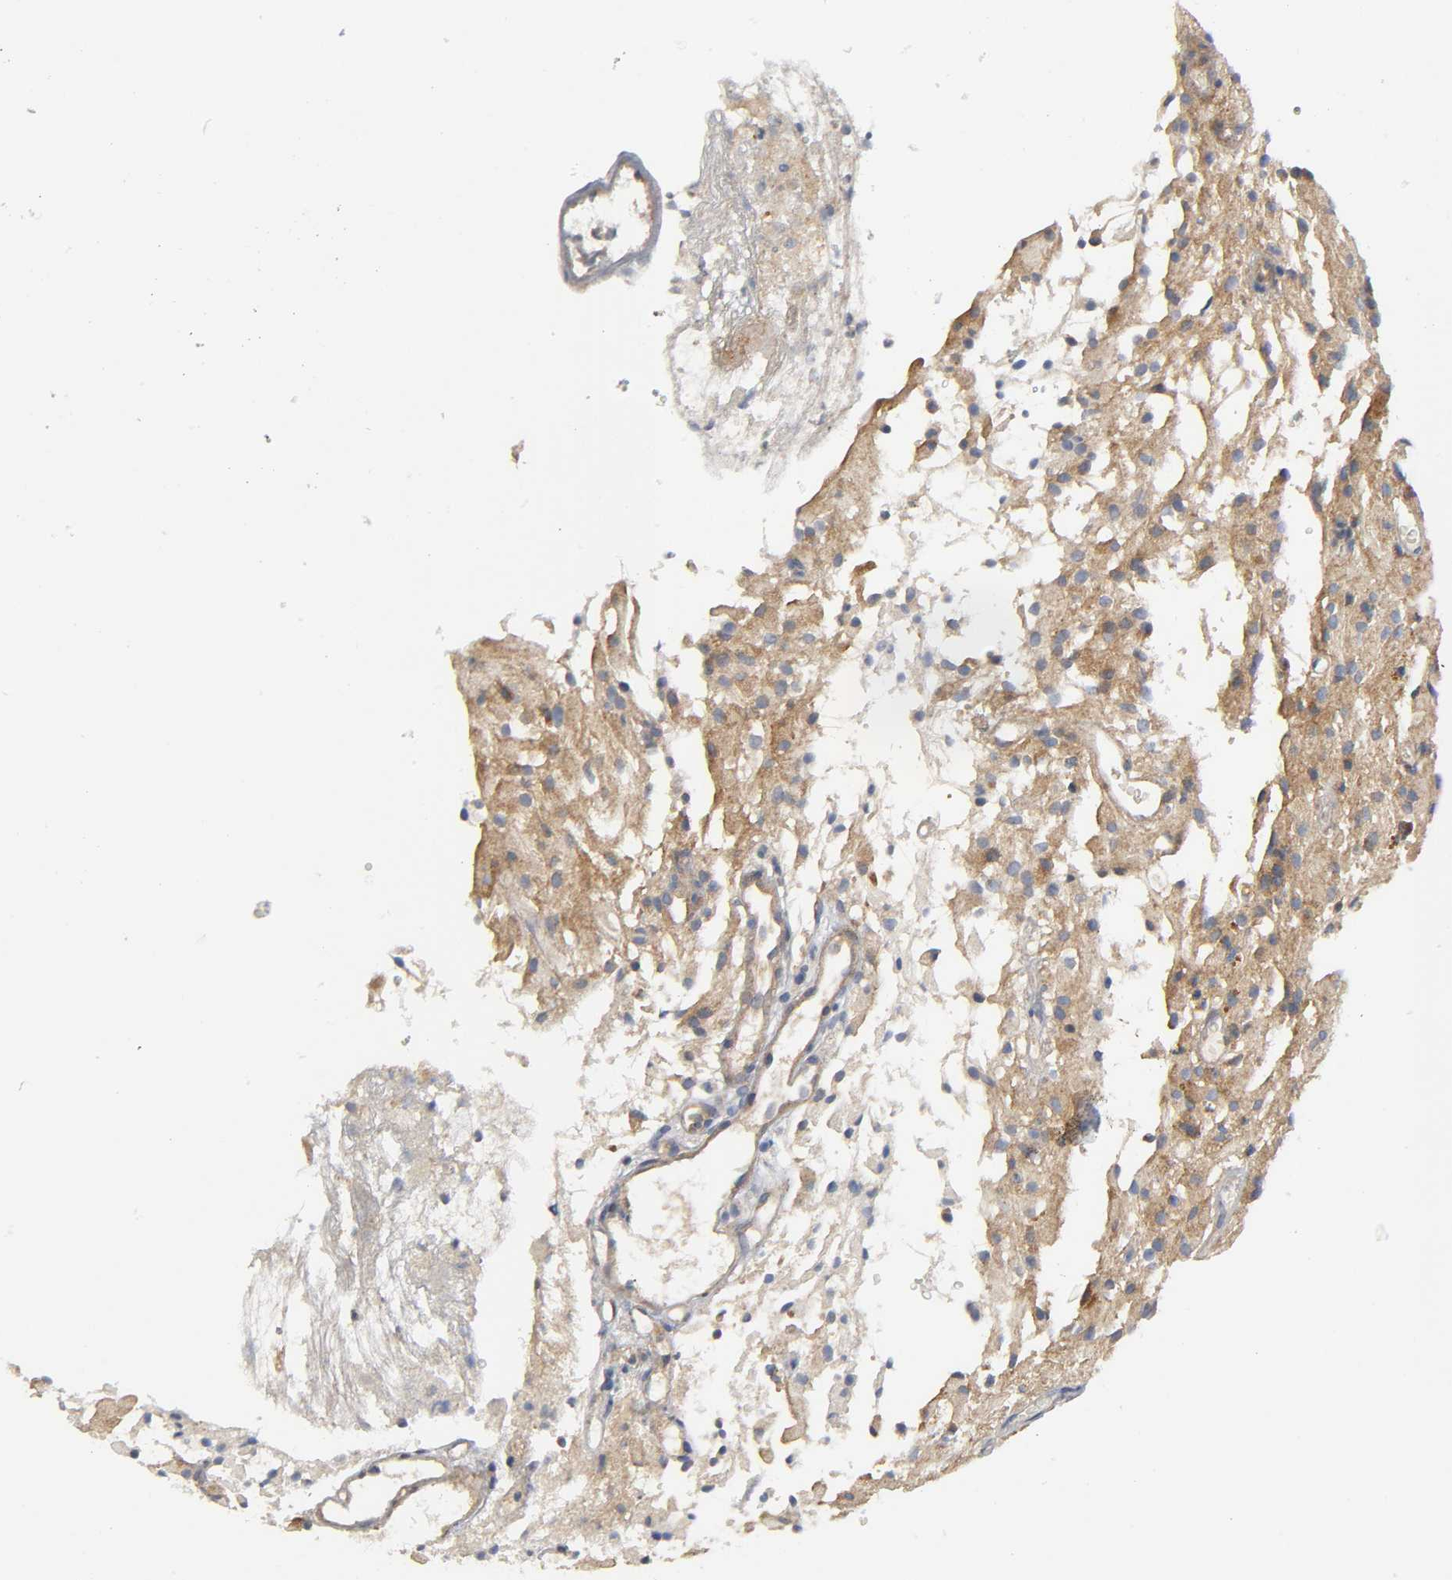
{"staining": {"intensity": "moderate", "quantity": ">75%", "location": "cytoplasmic/membranous"}, "tissue": "glioma", "cell_type": "Tumor cells", "image_type": "cancer", "snomed": [{"axis": "morphology", "description": "Glioma, malignant, High grade"}, {"axis": "topography", "description": "Brain"}], "caption": "Protein staining by immunohistochemistry exhibits moderate cytoplasmic/membranous positivity in approximately >75% of tumor cells in glioma.", "gene": "HDAC6", "patient": {"sex": "female", "age": 59}}